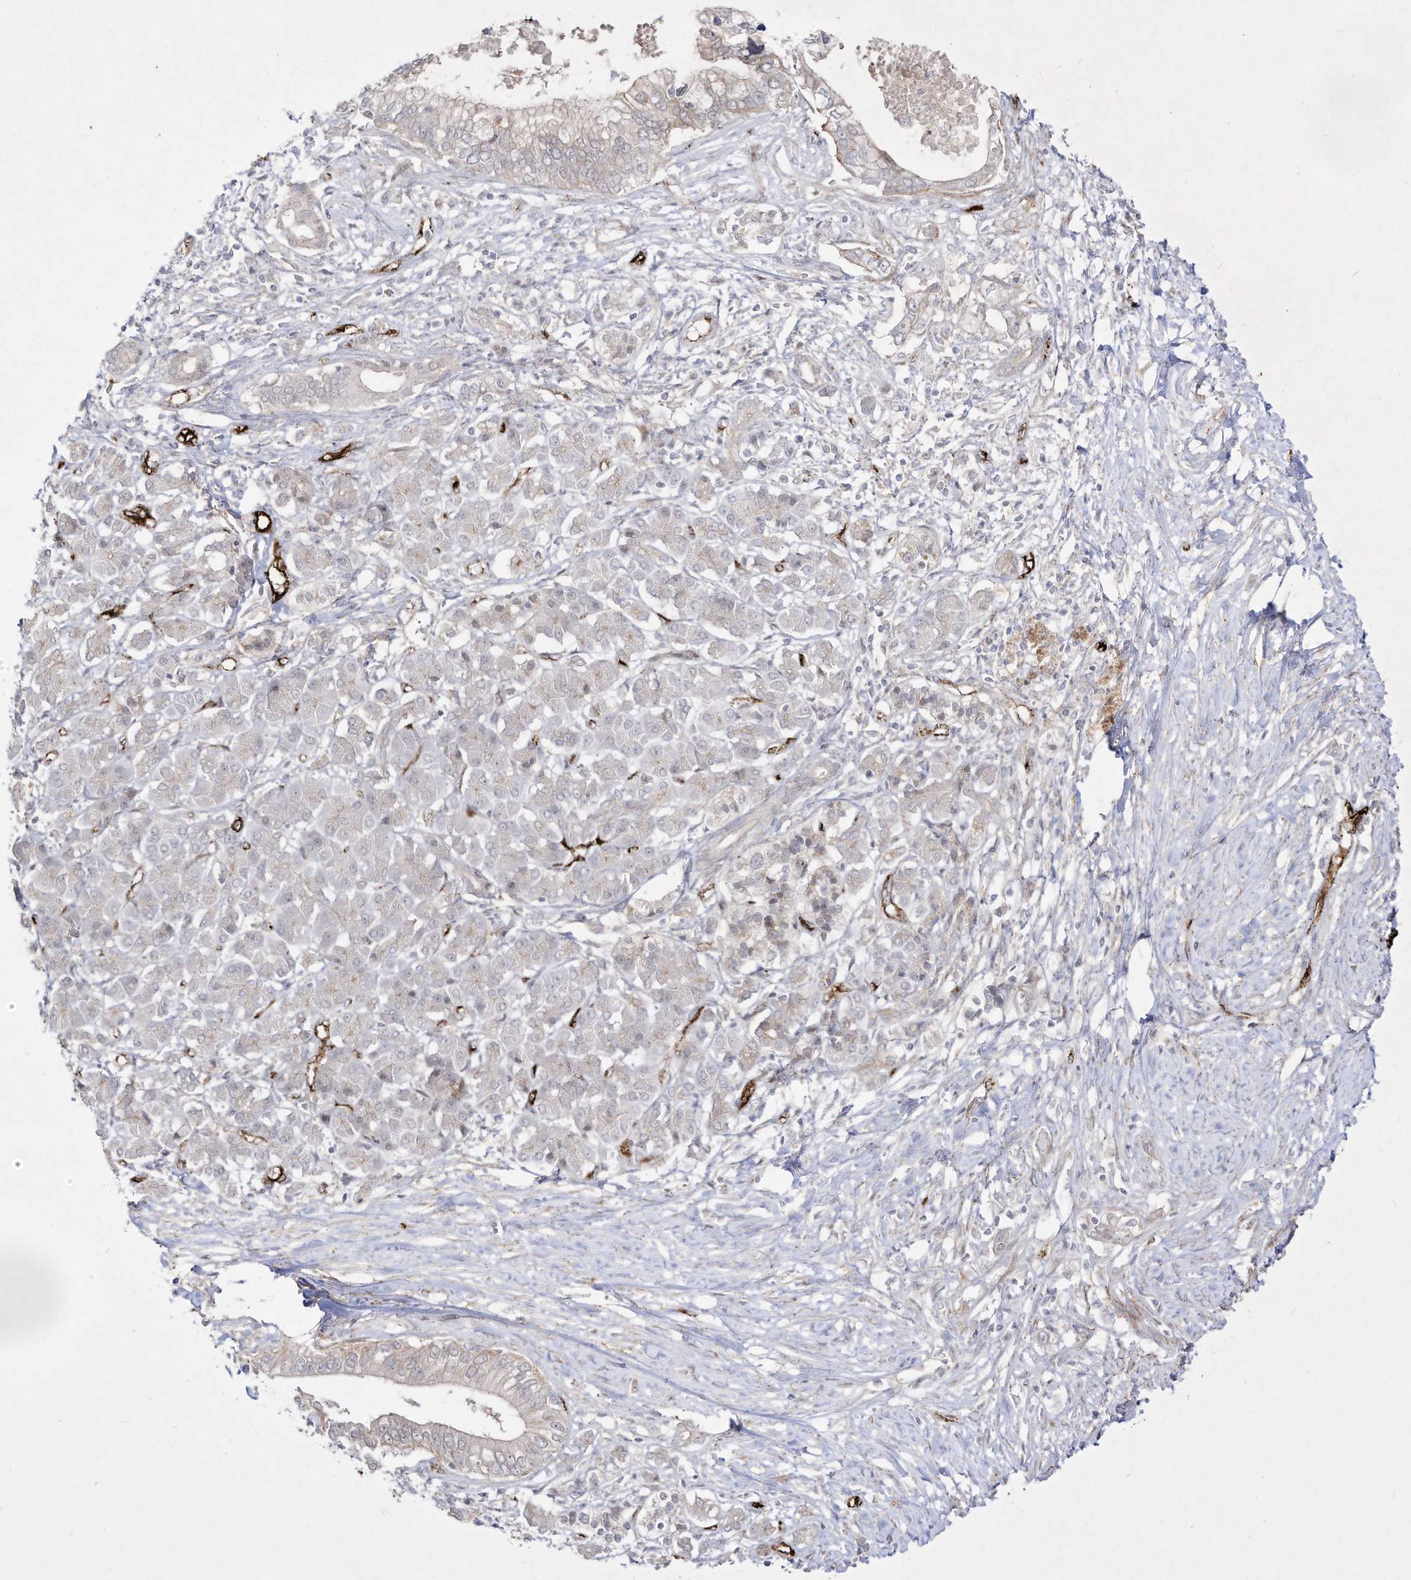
{"staining": {"intensity": "negative", "quantity": "none", "location": "none"}, "tissue": "pancreatic cancer", "cell_type": "Tumor cells", "image_type": "cancer", "snomed": [{"axis": "morphology", "description": "Normal tissue, NOS"}, {"axis": "morphology", "description": "Adenocarcinoma, NOS"}, {"axis": "topography", "description": "Pancreas"}, {"axis": "topography", "description": "Peripheral nerve tissue"}], "caption": "This is an immunohistochemistry (IHC) image of human pancreatic cancer. There is no expression in tumor cells.", "gene": "ZGRF1", "patient": {"sex": "male", "age": 59}}